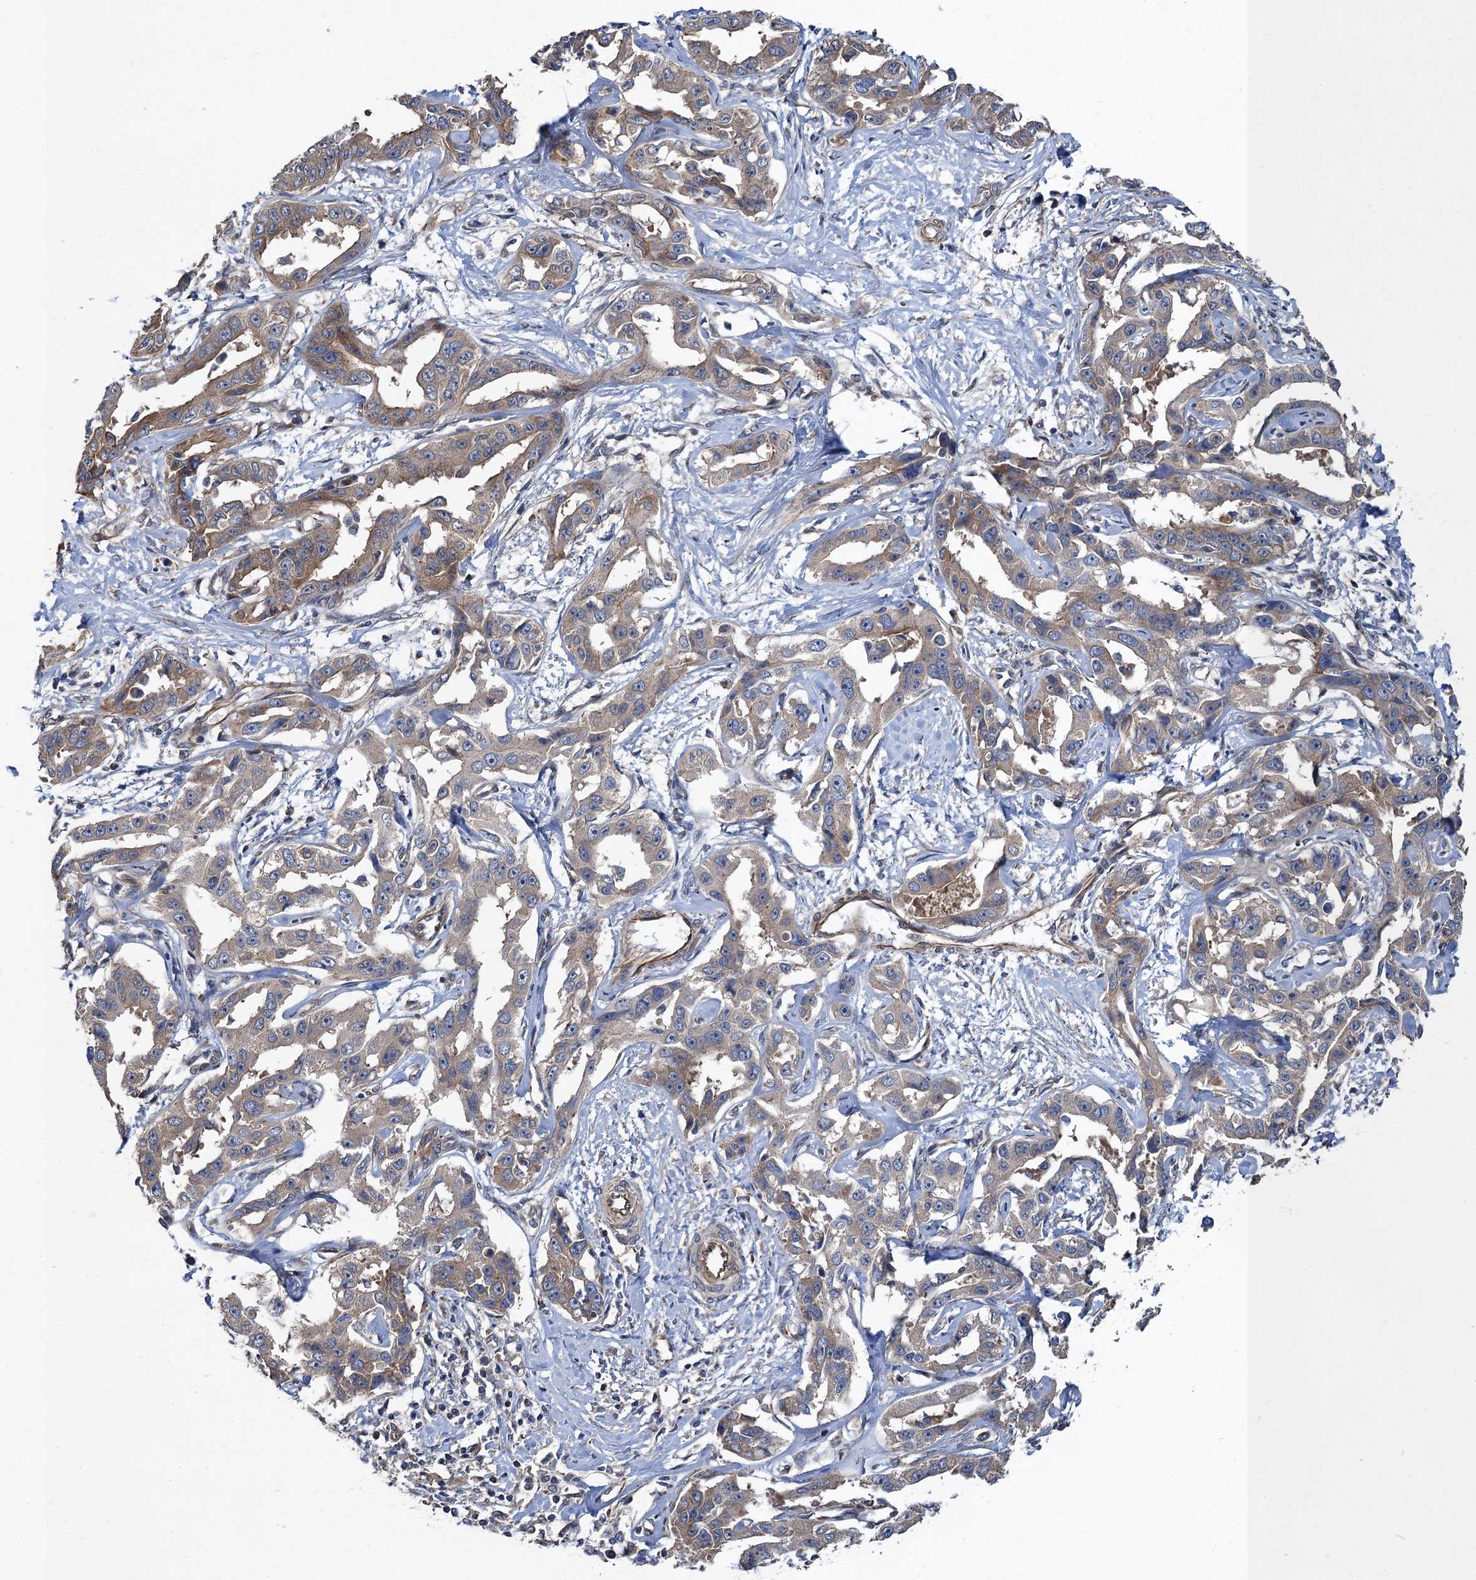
{"staining": {"intensity": "weak", "quantity": ">75%", "location": "cytoplasmic/membranous"}, "tissue": "liver cancer", "cell_type": "Tumor cells", "image_type": "cancer", "snomed": [{"axis": "morphology", "description": "Cholangiocarcinoma"}, {"axis": "topography", "description": "Liver"}], "caption": "Weak cytoplasmic/membranous staining is present in about >75% of tumor cells in liver cancer (cholangiocarcinoma). The protein of interest is stained brown, and the nuclei are stained in blue (DAB (3,3'-diaminobenzidine) IHC with brightfield microscopy, high magnification).", "gene": "PJA2", "patient": {"sex": "male", "age": 59}}